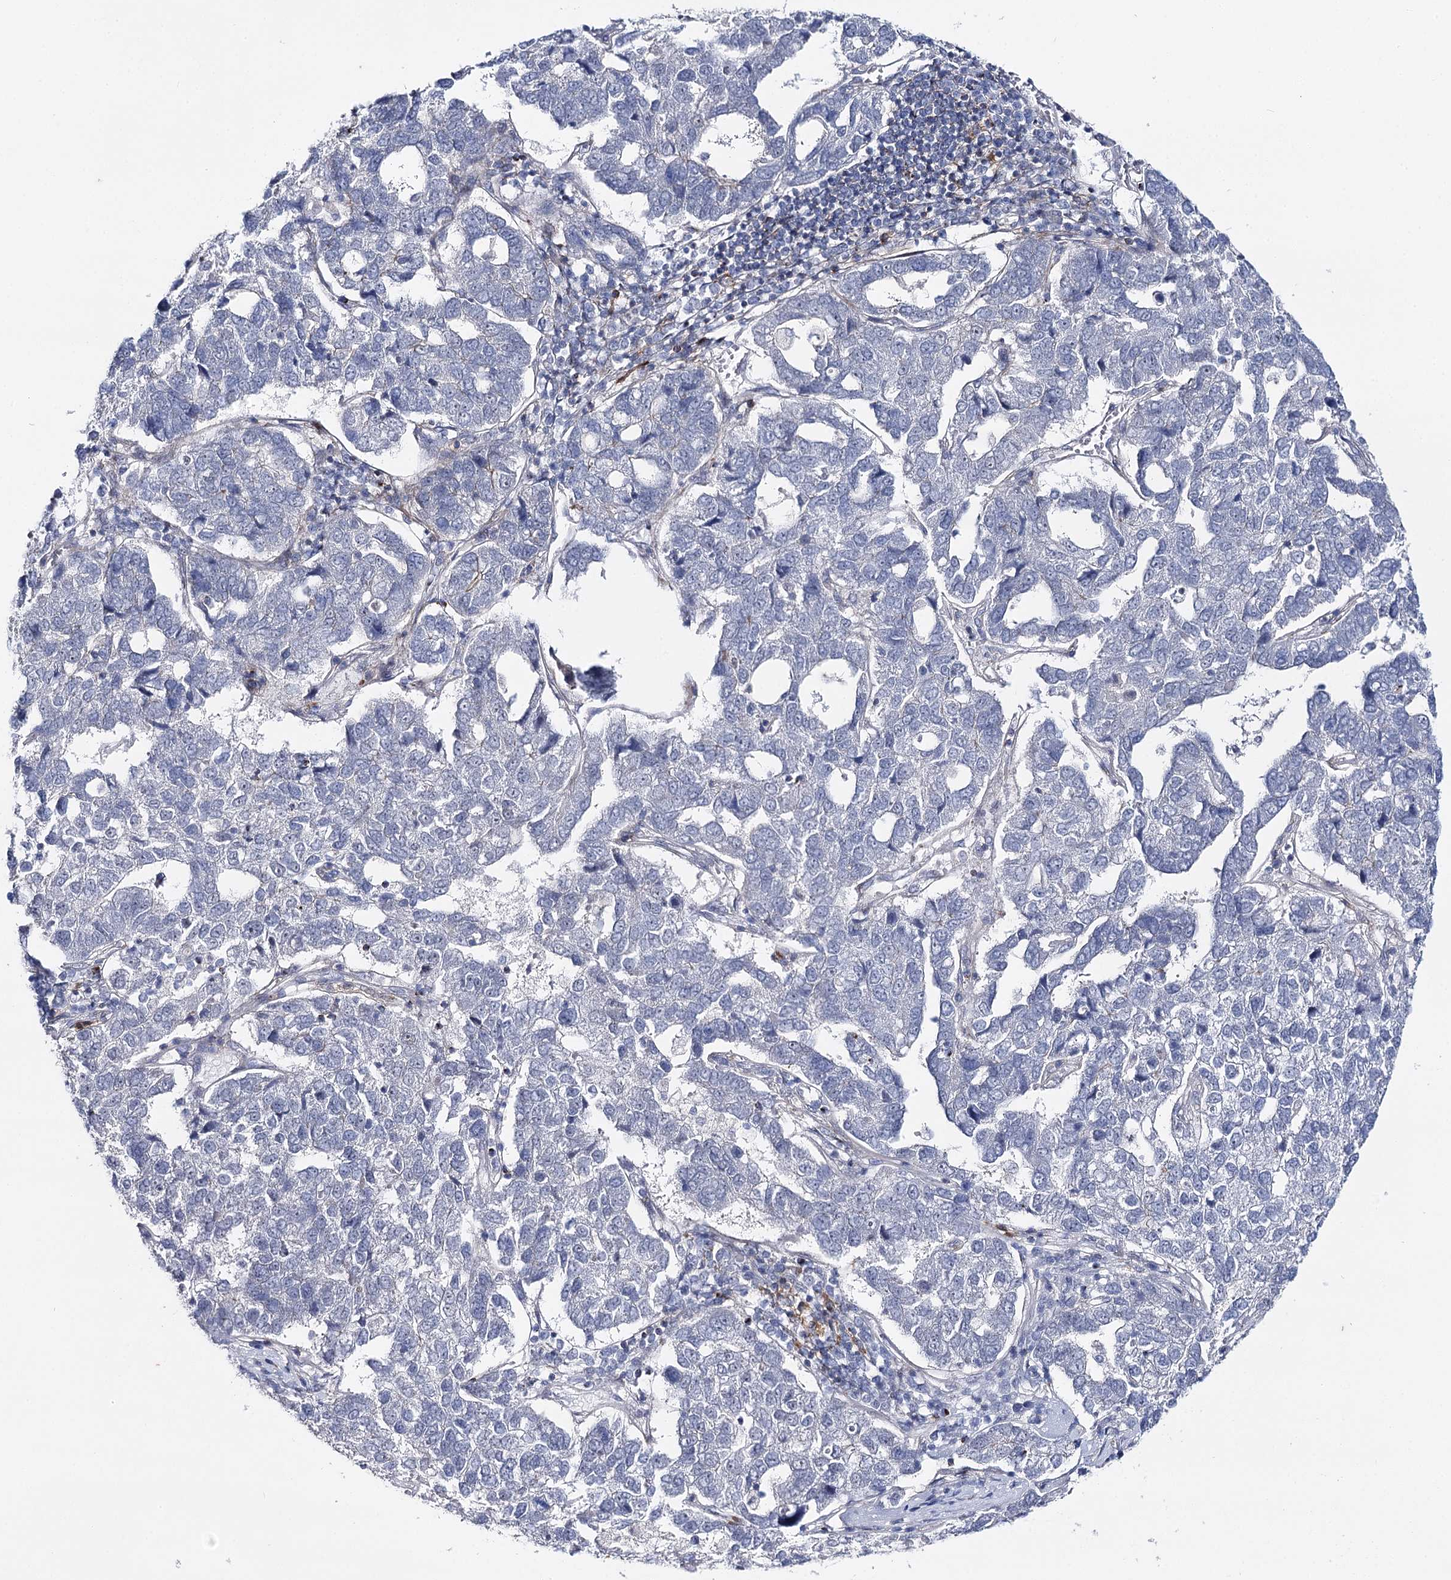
{"staining": {"intensity": "negative", "quantity": "none", "location": "none"}, "tissue": "pancreatic cancer", "cell_type": "Tumor cells", "image_type": "cancer", "snomed": [{"axis": "morphology", "description": "Adenocarcinoma, NOS"}, {"axis": "topography", "description": "Pancreas"}], "caption": "The histopathology image displays no staining of tumor cells in pancreatic cancer.", "gene": "AGXT2", "patient": {"sex": "female", "age": 61}}